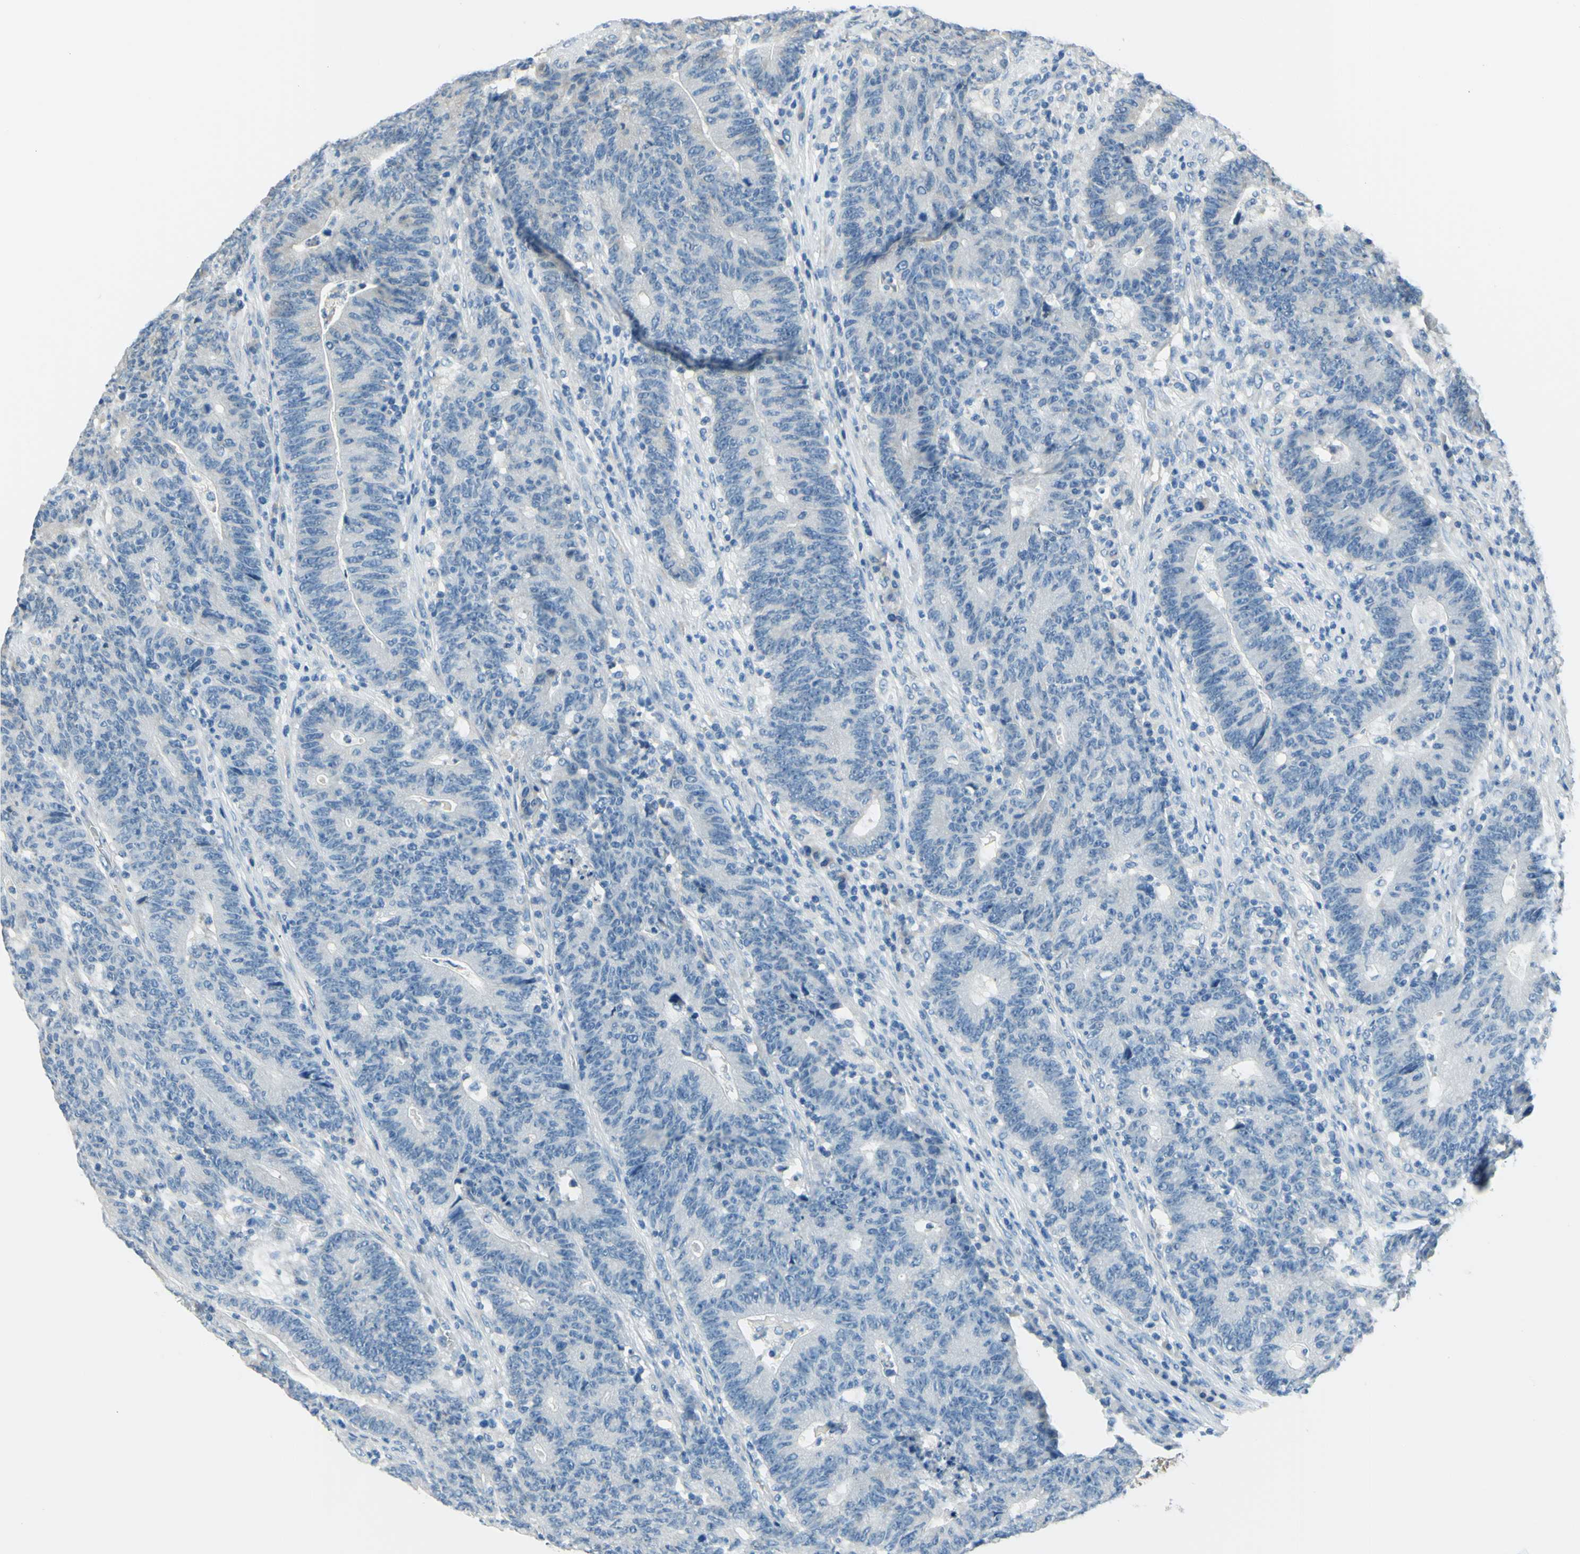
{"staining": {"intensity": "negative", "quantity": "none", "location": "none"}, "tissue": "colorectal cancer", "cell_type": "Tumor cells", "image_type": "cancer", "snomed": [{"axis": "morphology", "description": "Normal tissue, NOS"}, {"axis": "morphology", "description": "Adenocarcinoma, NOS"}, {"axis": "topography", "description": "Colon"}], "caption": "Colorectal adenocarcinoma was stained to show a protein in brown. There is no significant positivity in tumor cells.", "gene": "MAVS", "patient": {"sex": "female", "age": 75}}